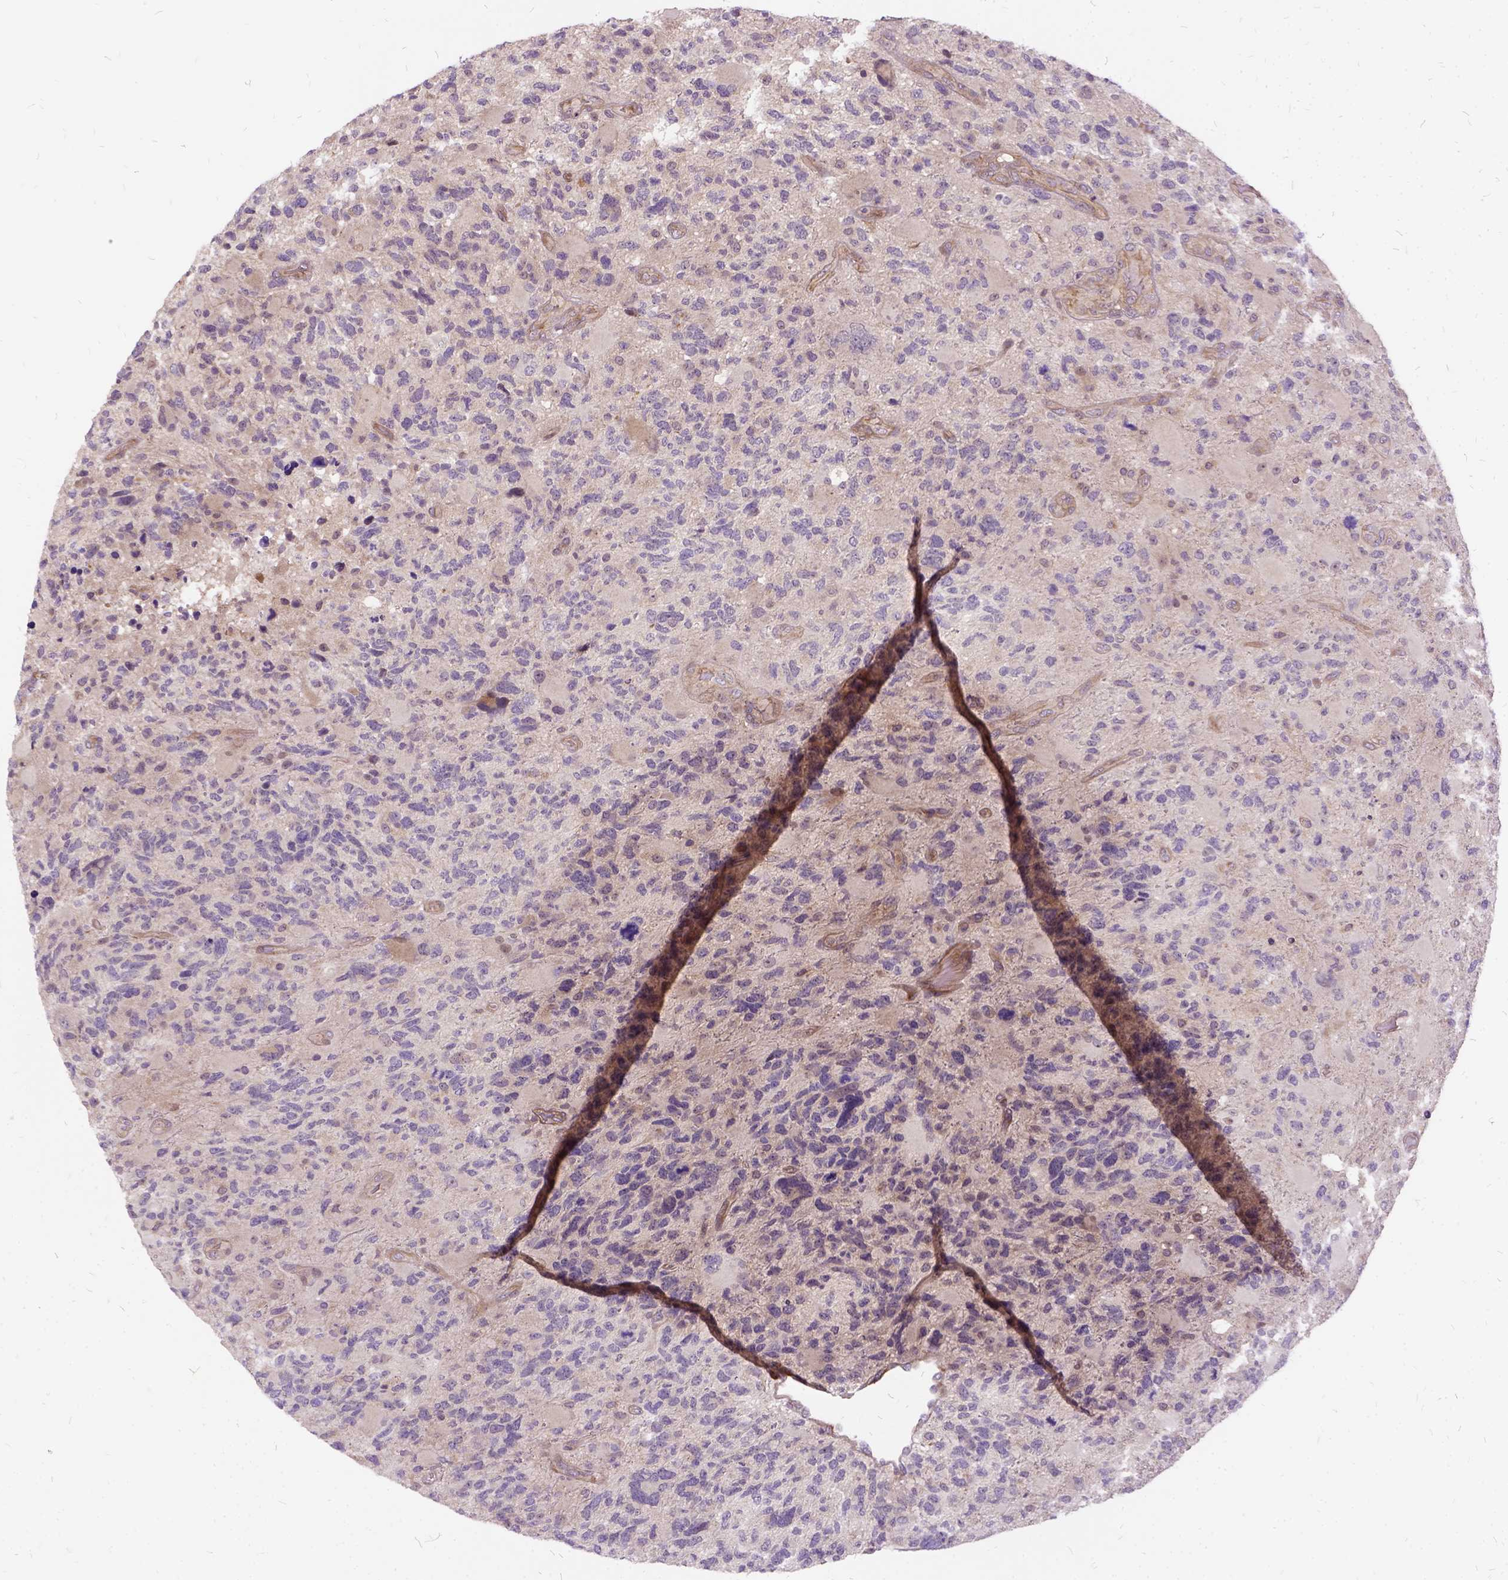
{"staining": {"intensity": "negative", "quantity": "none", "location": "none"}, "tissue": "glioma", "cell_type": "Tumor cells", "image_type": "cancer", "snomed": [{"axis": "morphology", "description": "Glioma, malignant, High grade"}, {"axis": "topography", "description": "Brain"}], "caption": "Tumor cells are negative for brown protein staining in glioma.", "gene": "ILRUN", "patient": {"sex": "female", "age": 71}}